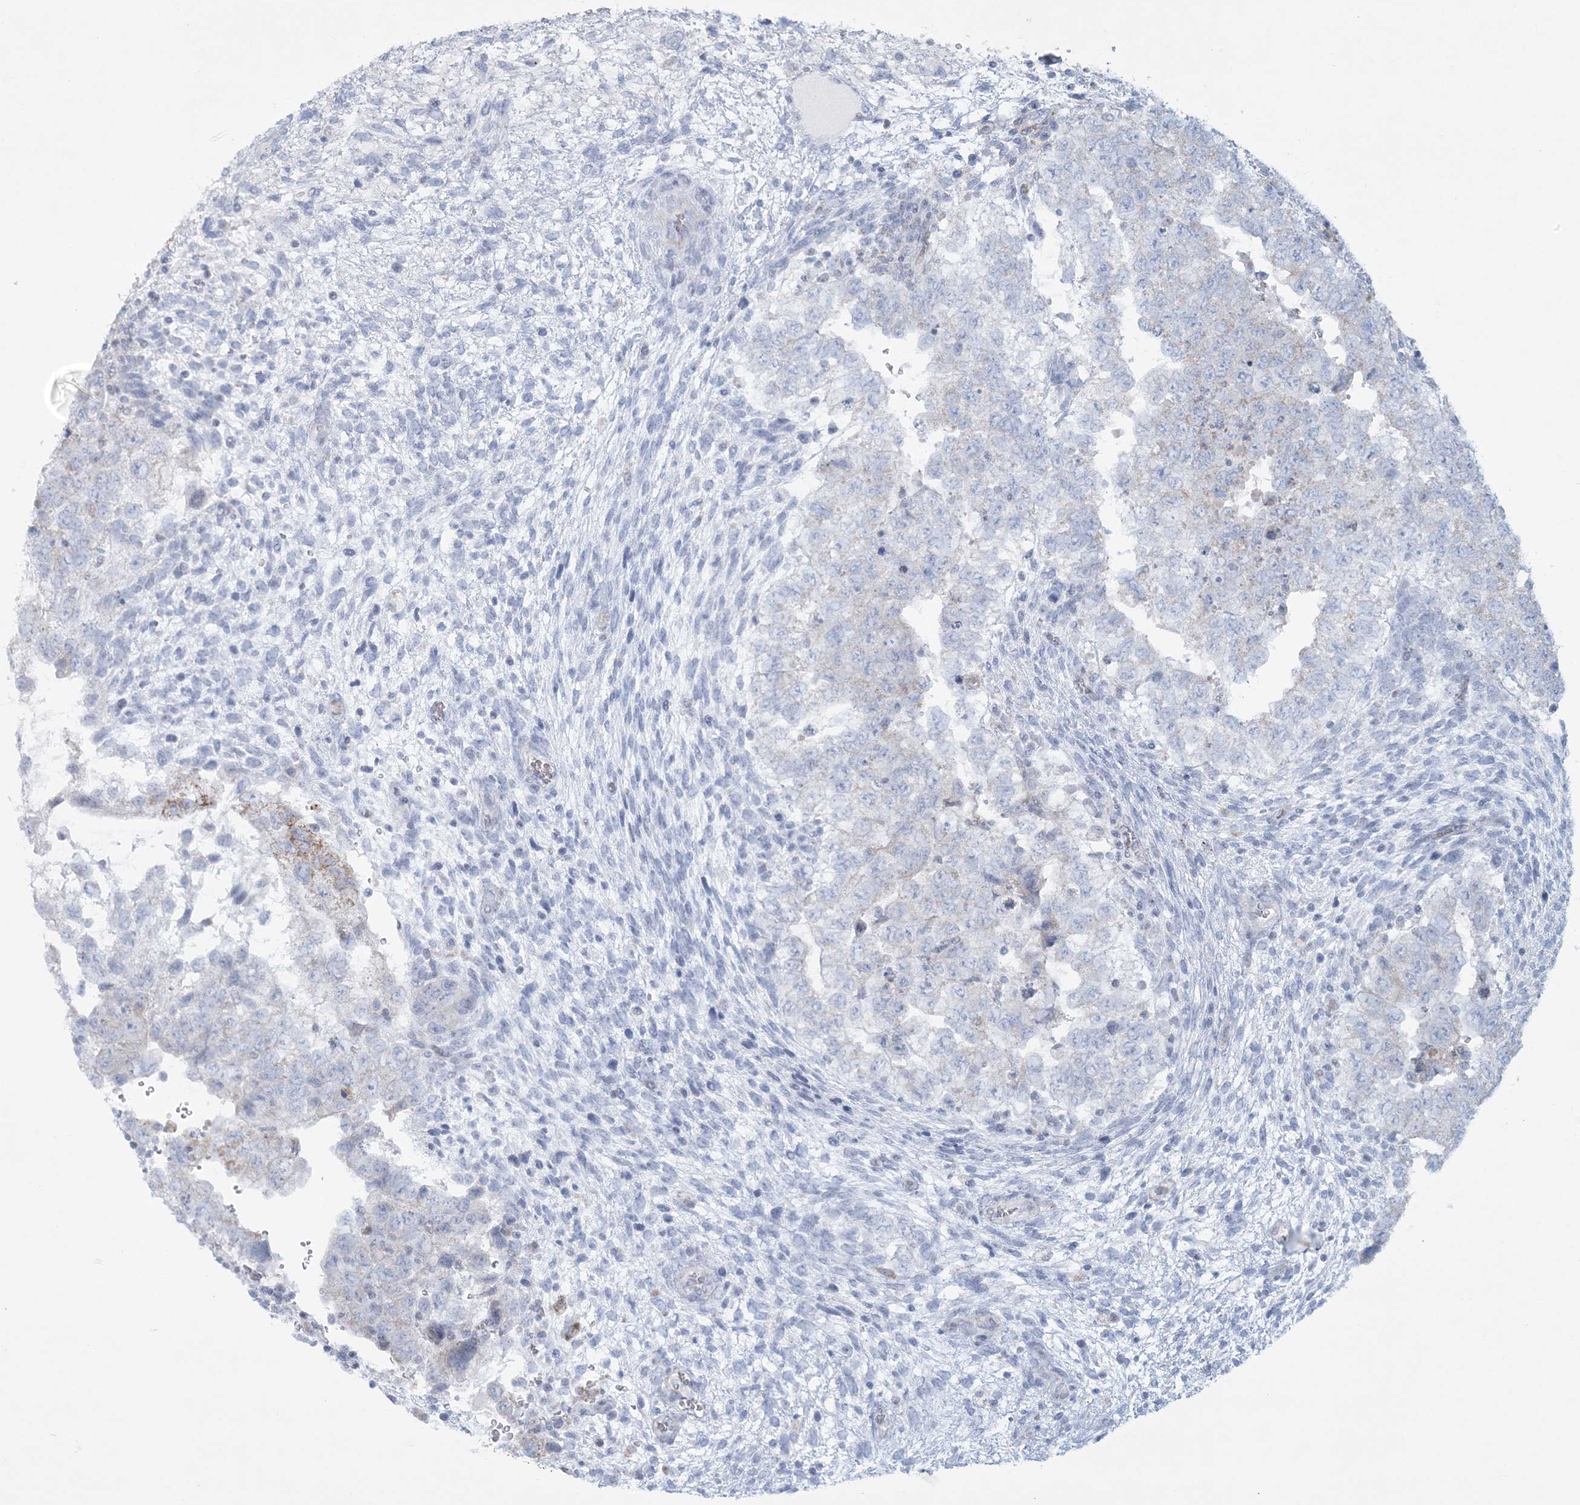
{"staining": {"intensity": "weak", "quantity": "<25%", "location": "cytoplasmic/membranous"}, "tissue": "testis cancer", "cell_type": "Tumor cells", "image_type": "cancer", "snomed": [{"axis": "morphology", "description": "Carcinoma, Embryonal, NOS"}, {"axis": "topography", "description": "Testis"}], "caption": "This is an IHC histopathology image of embryonal carcinoma (testis). There is no staining in tumor cells.", "gene": "TBC1D7", "patient": {"sex": "male", "age": 37}}